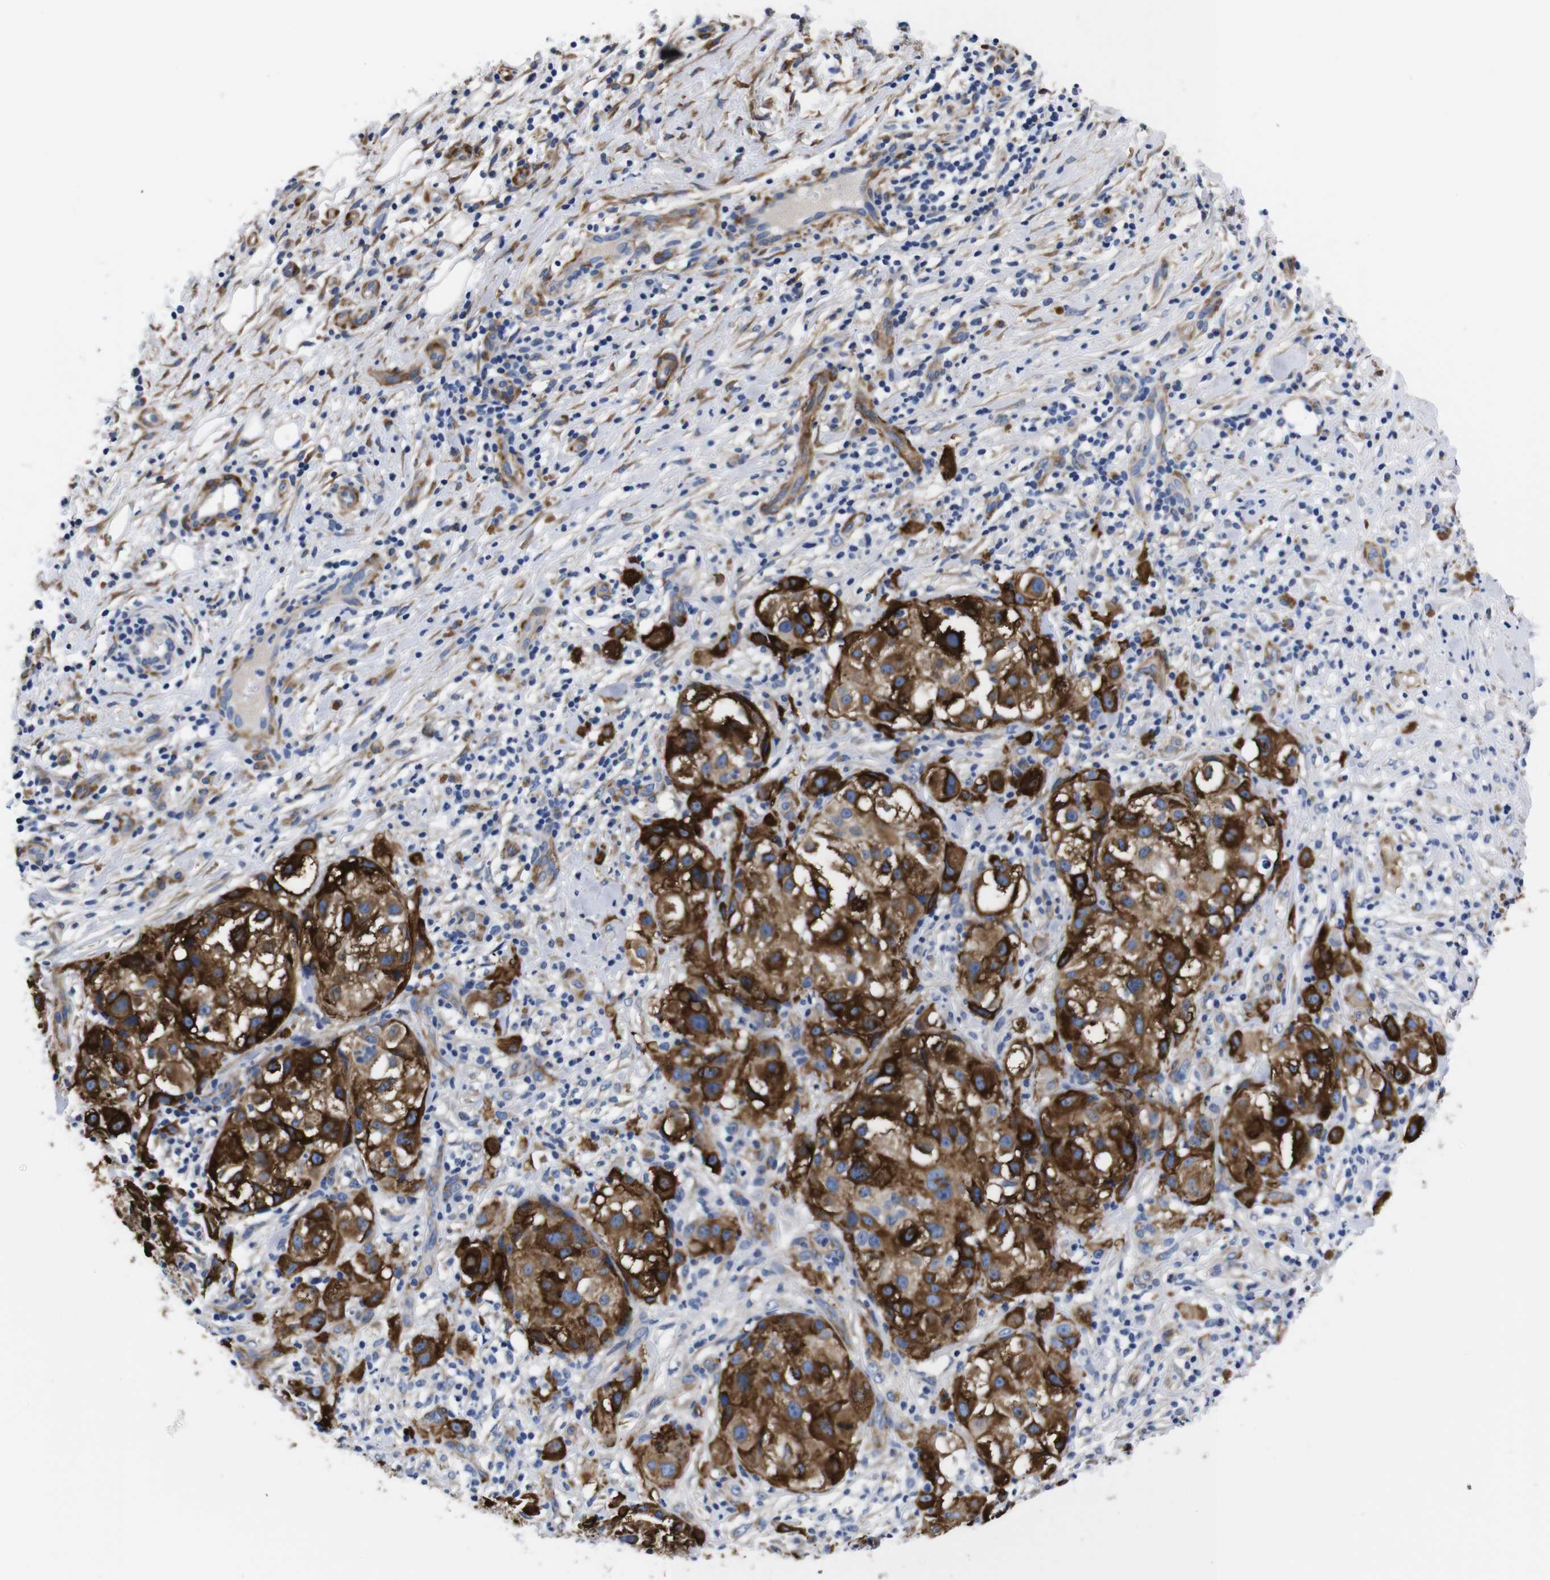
{"staining": {"intensity": "strong", "quantity": ">75%", "location": "cytoplasmic/membranous"}, "tissue": "melanoma", "cell_type": "Tumor cells", "image_type": "cancer", "snomed": [{"axis": "morphology", "description": "Necrosis, NOS"}, {"axis": "morphology", "description": "Malignant melanoma, NOS"}, {"axis": "topography", "description": "Skin"}], "caption": "Immunohistochemistry (DAB (3,3'-diaminobenzidine)) staining of melanoma shows strong cytoplasmic/membranous protein expression in about >75% of tumor cells.", "gene": "LRIG1", "patient": {"sex": "female", "age": 87}}